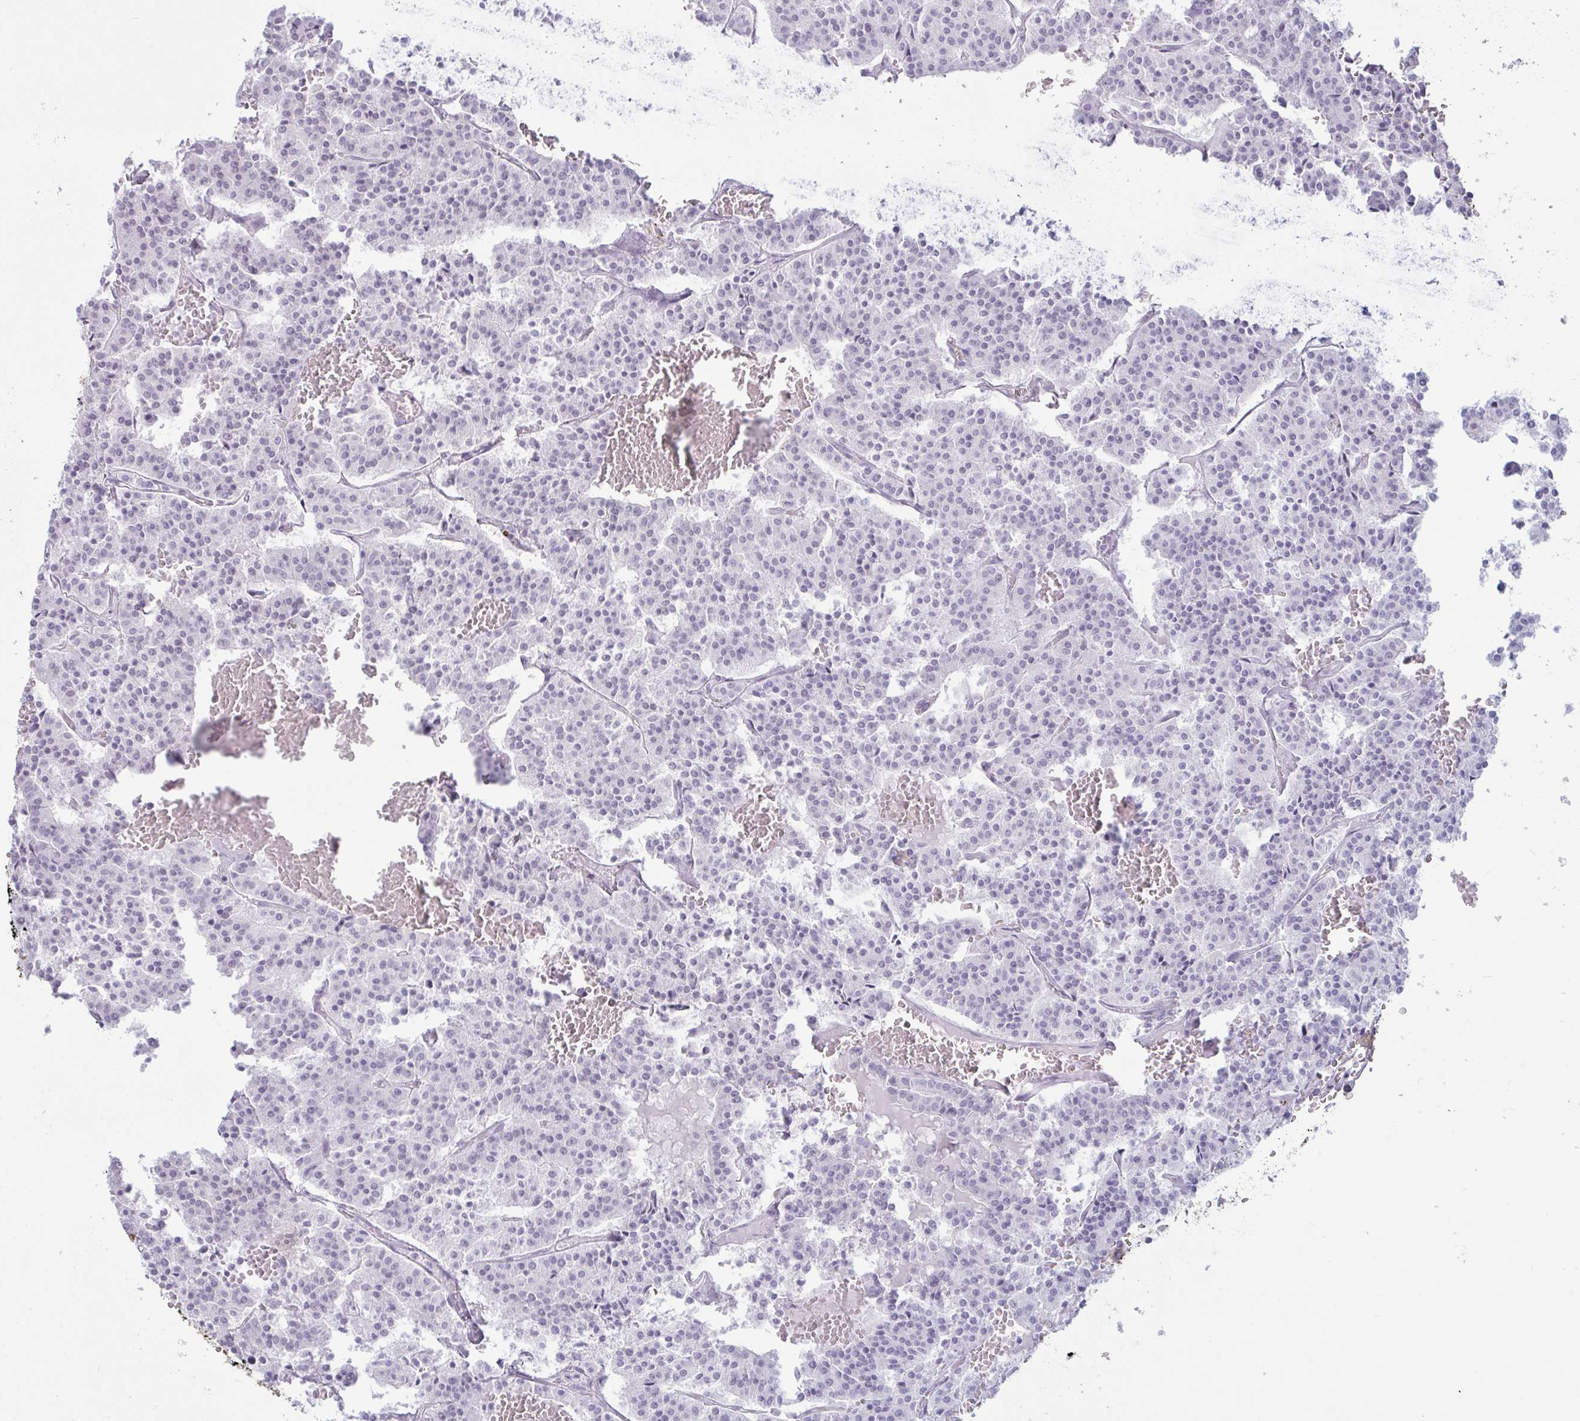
{"staining": {"intensity": "negative", "quantity": "none", "location": "none"}, "tissue": "carcinoid", "cell_type": "Tumor cells", "image_type": "cancer", "snomed": [{"axis": "morphology", "description": "Carcinoid, malignant, NOS"}, {"axis": "topography", "description": "Lung"}], "caption": "Protein analysis of carcinoid reveals no significant positivity in tumor cells.", "gene": "TBC1D4", "patient": {"sex": "male", "age": 70}}